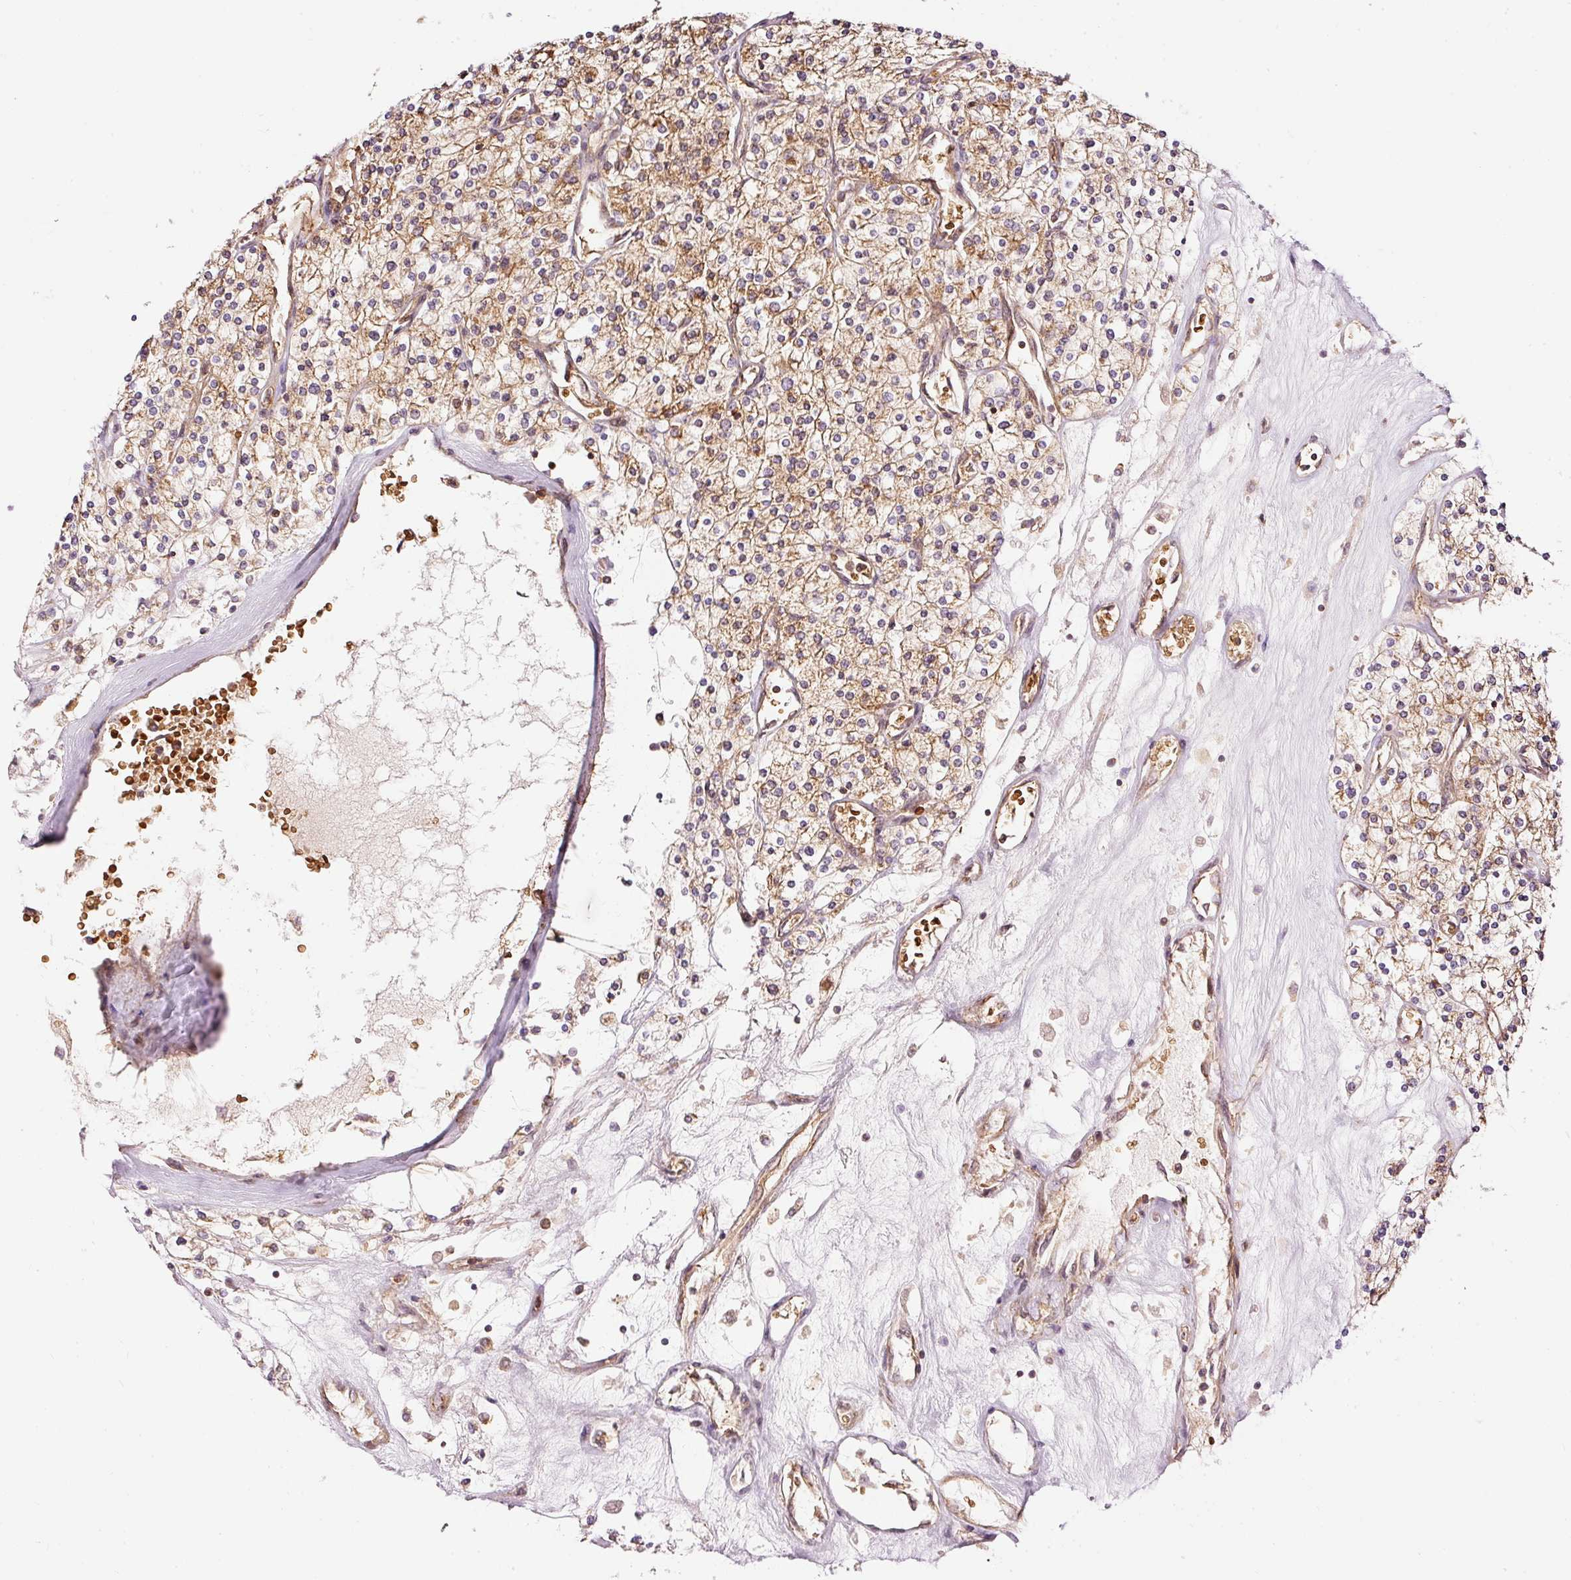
{"staining": {"intensity": "moderate", "quantity": ">75%", "location": "cytoplasmic/membranous"}, "tissue": "renal cancer", "cell_type": "Tumor cells", "image_type": "cancer", "snomed": [{"axis": "morphology", "description": "Adenocarcinoma, NOS"}, {"axis": "topography", "description": "Kidney"}], "caption": "An immunohistochemistry (IHC) micrograph of tumor tissue is shown. Protein staining in brown labels moderate cytoplasmic/membranous positivity in renal cancer within tumor cells.", "gene": "ADCY4", "patient": {"sex": "male", "age": 80}}